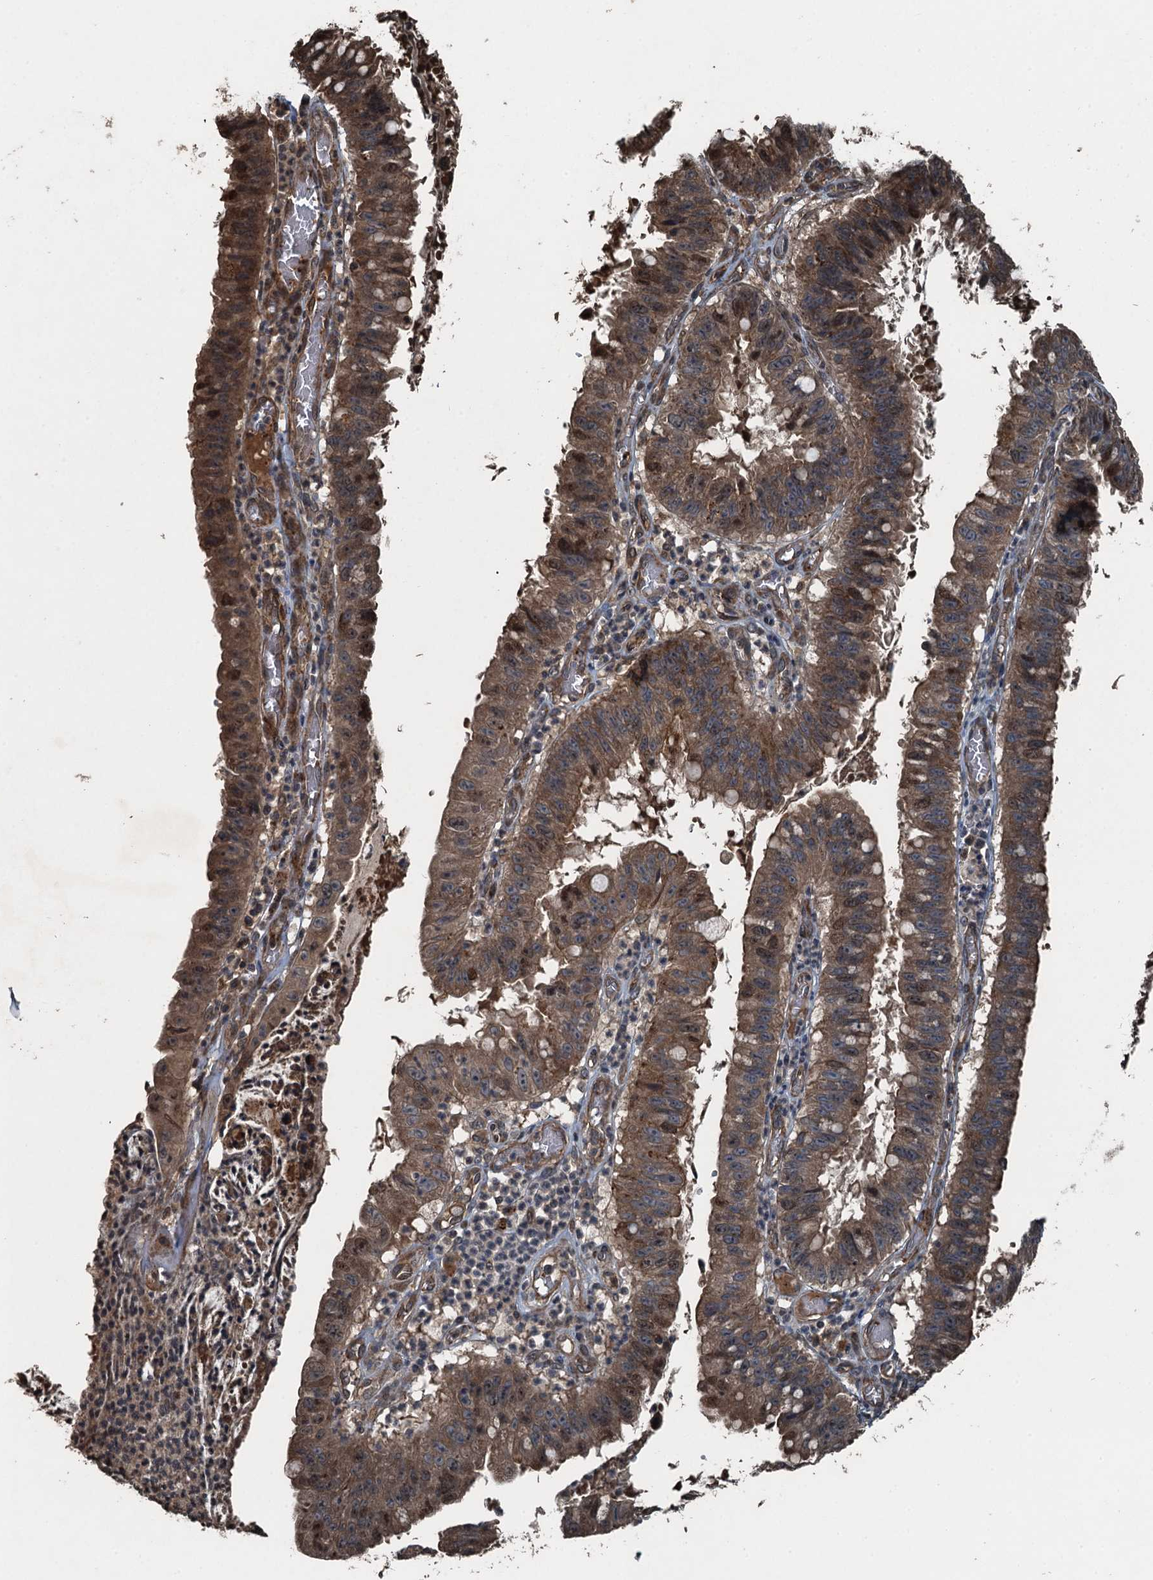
{"staining": {"intensity": "moderate", "quantity": ">75%", "location": "cytoplasmic/membranous,nuclear"}, "tissue": "stomach cancer", "cell_type": "Tumor cells", "image_type": "cancer", "snomed": [{"axis": "morphology", "description": "Adenocarcinoma, NOS"}, {"axis": "topography", "description": "Stomach"}], "caption": "Human stomach cancer (adenocarcinoma) stained with a brown dye shows moderate cytoplasmic/membranous and nuclear positive positivity in about >75% of tumor cells.", "gene": "TCTN1", "patient": {"sex": "male", "age": 59}}